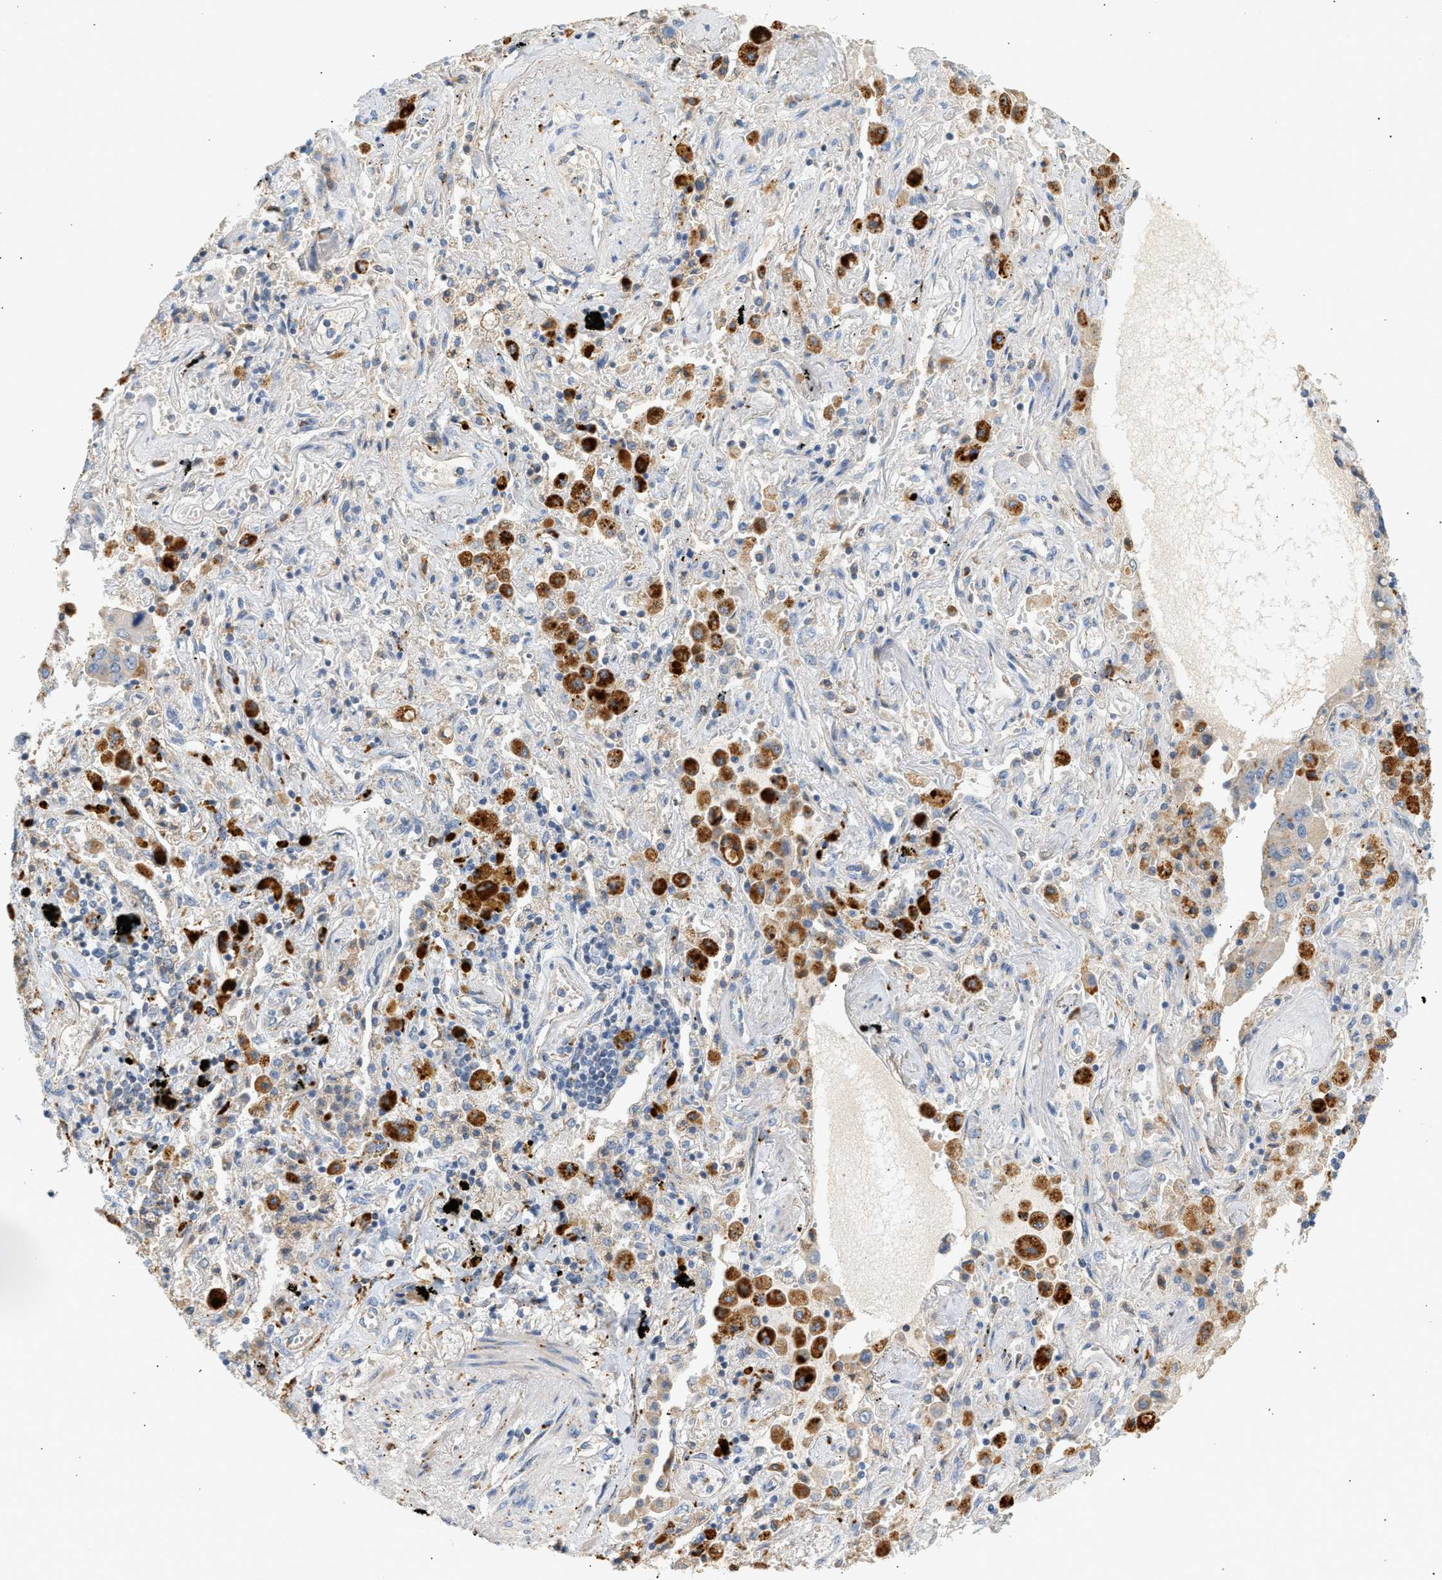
{"staining": {"intensity": "negative", "quantity": "none", "location": "none"}, "tissue": "lung cancer", "cell_type": "Tumor cells", "image_type": "cancer", "snomed": [{"axis": "morphology", "description": "Adenocarcinoma, NOS"}, {"axis": "topography", "description": "Lung"}], "caption": "An immunohistochemistry image of adenocarcinoma (lung) is shown. There is no staining in tumor cells of adenocarcinoma (lung).", "gene": "ENTHD1", "patient": {"sex": "female", "age": 65}}